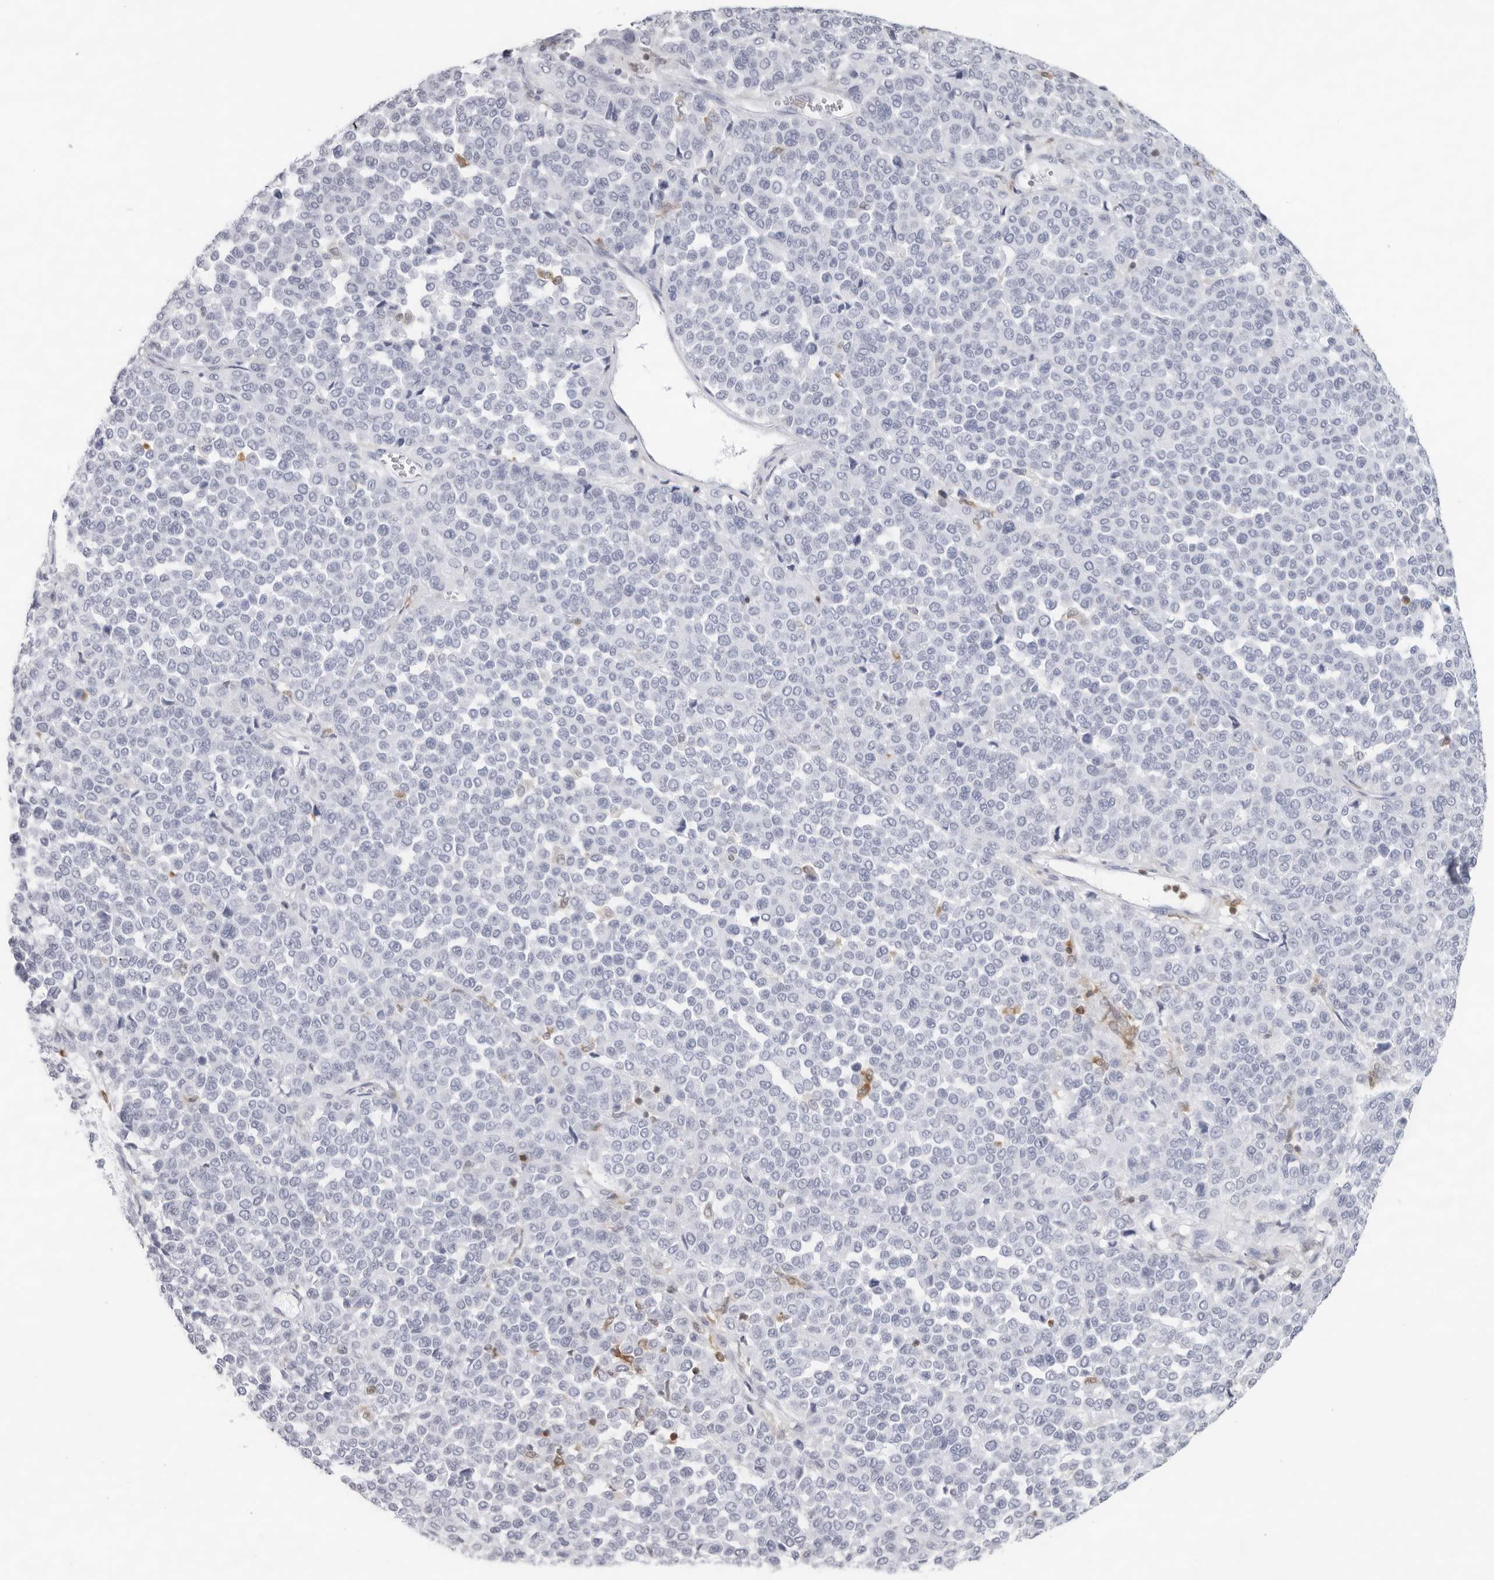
{"staining": {"intensity": "negative", "quantity": "none", "location": "none"}, "tissue": "melanoma", "cell_type": "Tumor cells", "image_type": "cancer", "snomed": [{"axis": "morphology", "description": "Malignant melanoma, Metastatic site"}, {"axis": "topography", "description": "Pancreas"}], "caption": "Immunohistochemistry histopathology image of human melanoma stained for a protein (brown), which exhibits no expression in tumor cells.", "gene": "FMNL1", "patient": {"sex": "female", "age": 30}}